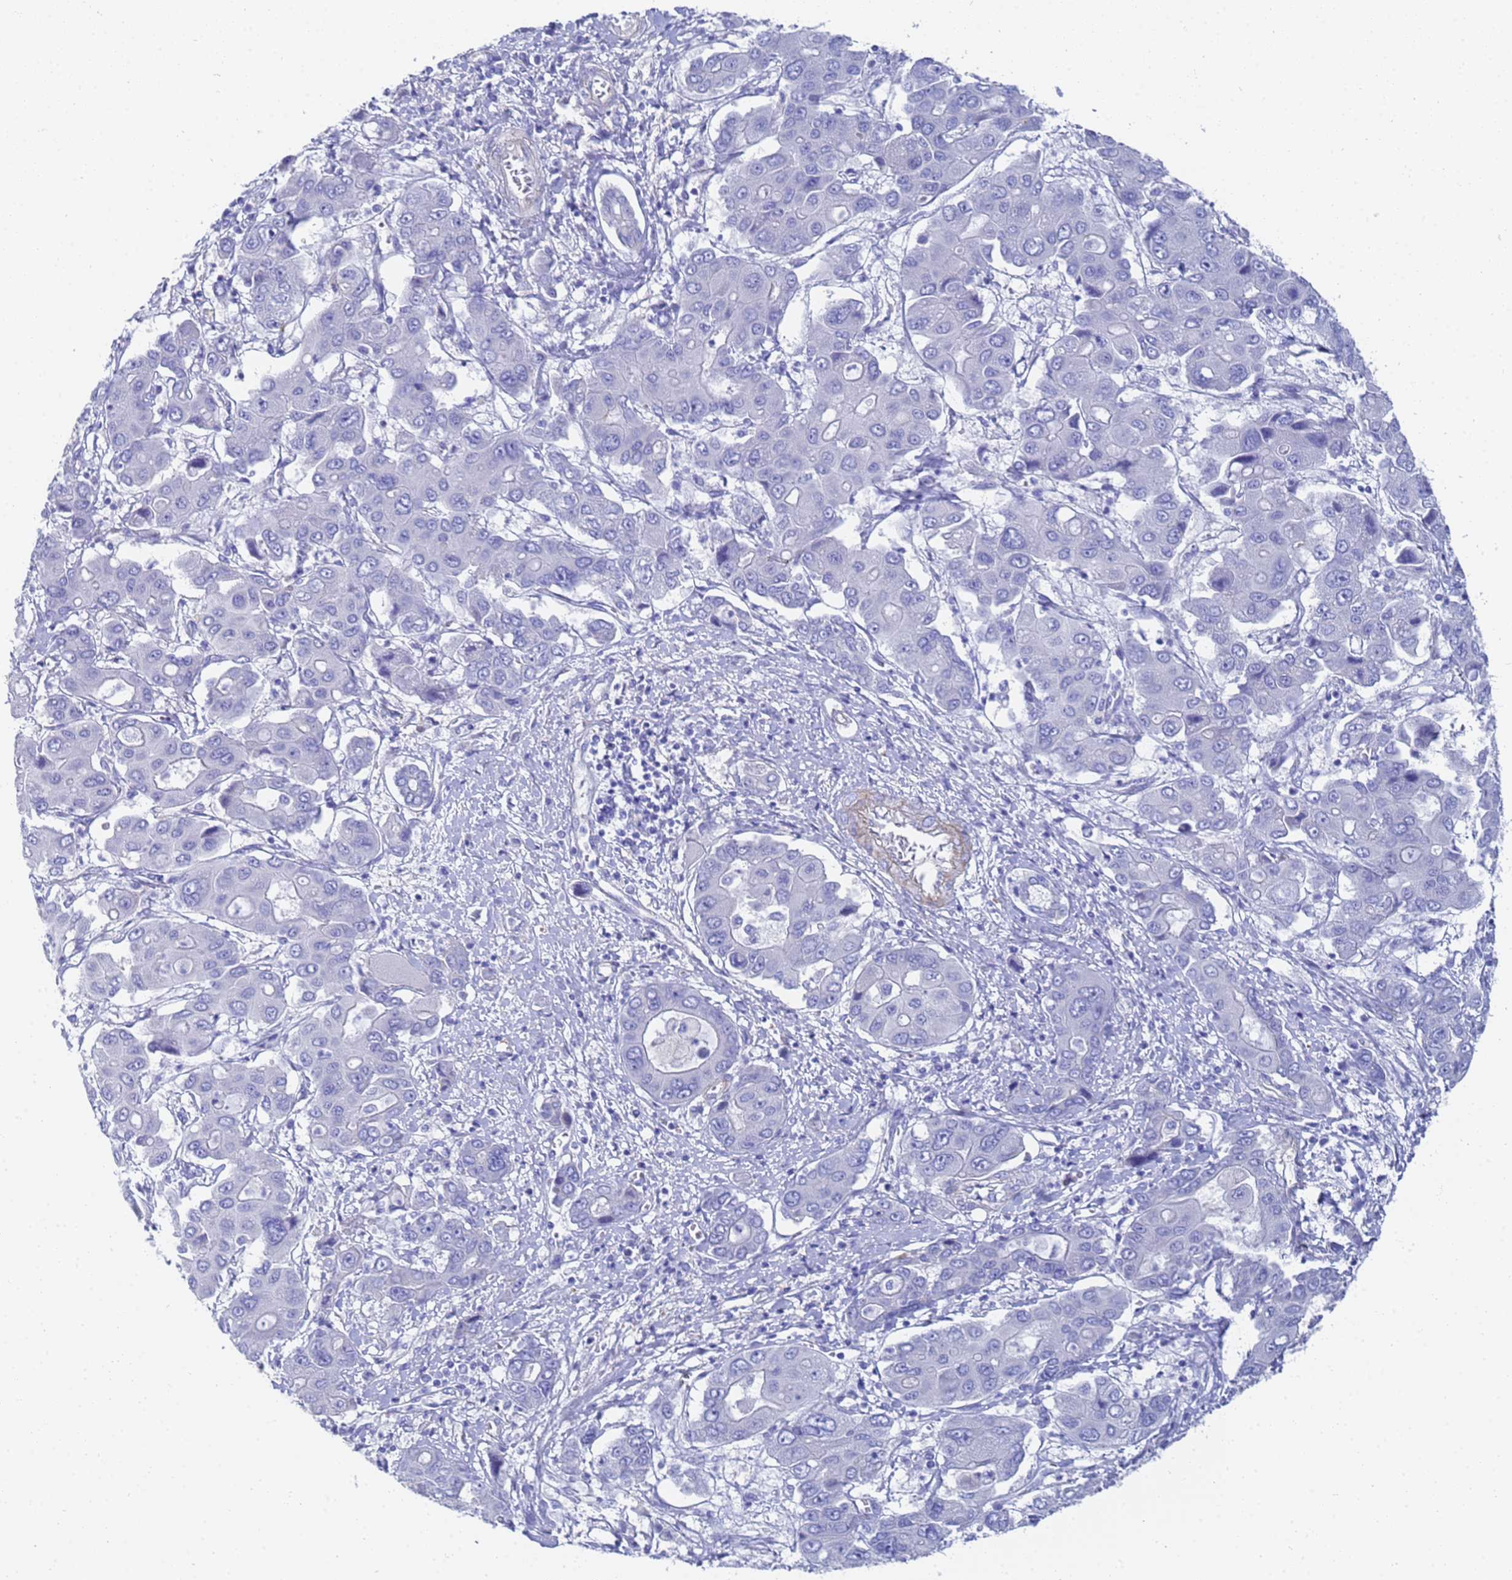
{"staining": {"intensity": "negative", "quantity": "none", "location": "none"}, "tissue": "liver cancer", "cell_type": "Tumor cells", "image_type": "cancer", "snomed": [{"axis": "morphology", "description": "Cholangiocarcinoma"}, {"axis": "topography", "description": "Liver"}], "caption": "Immunohistochemical staining of human liver cholangiocarcinoma reveals no significant expression in tumor cells.", "gene": "TUBB1", "patient": {"sex": "male", "age": 67}}